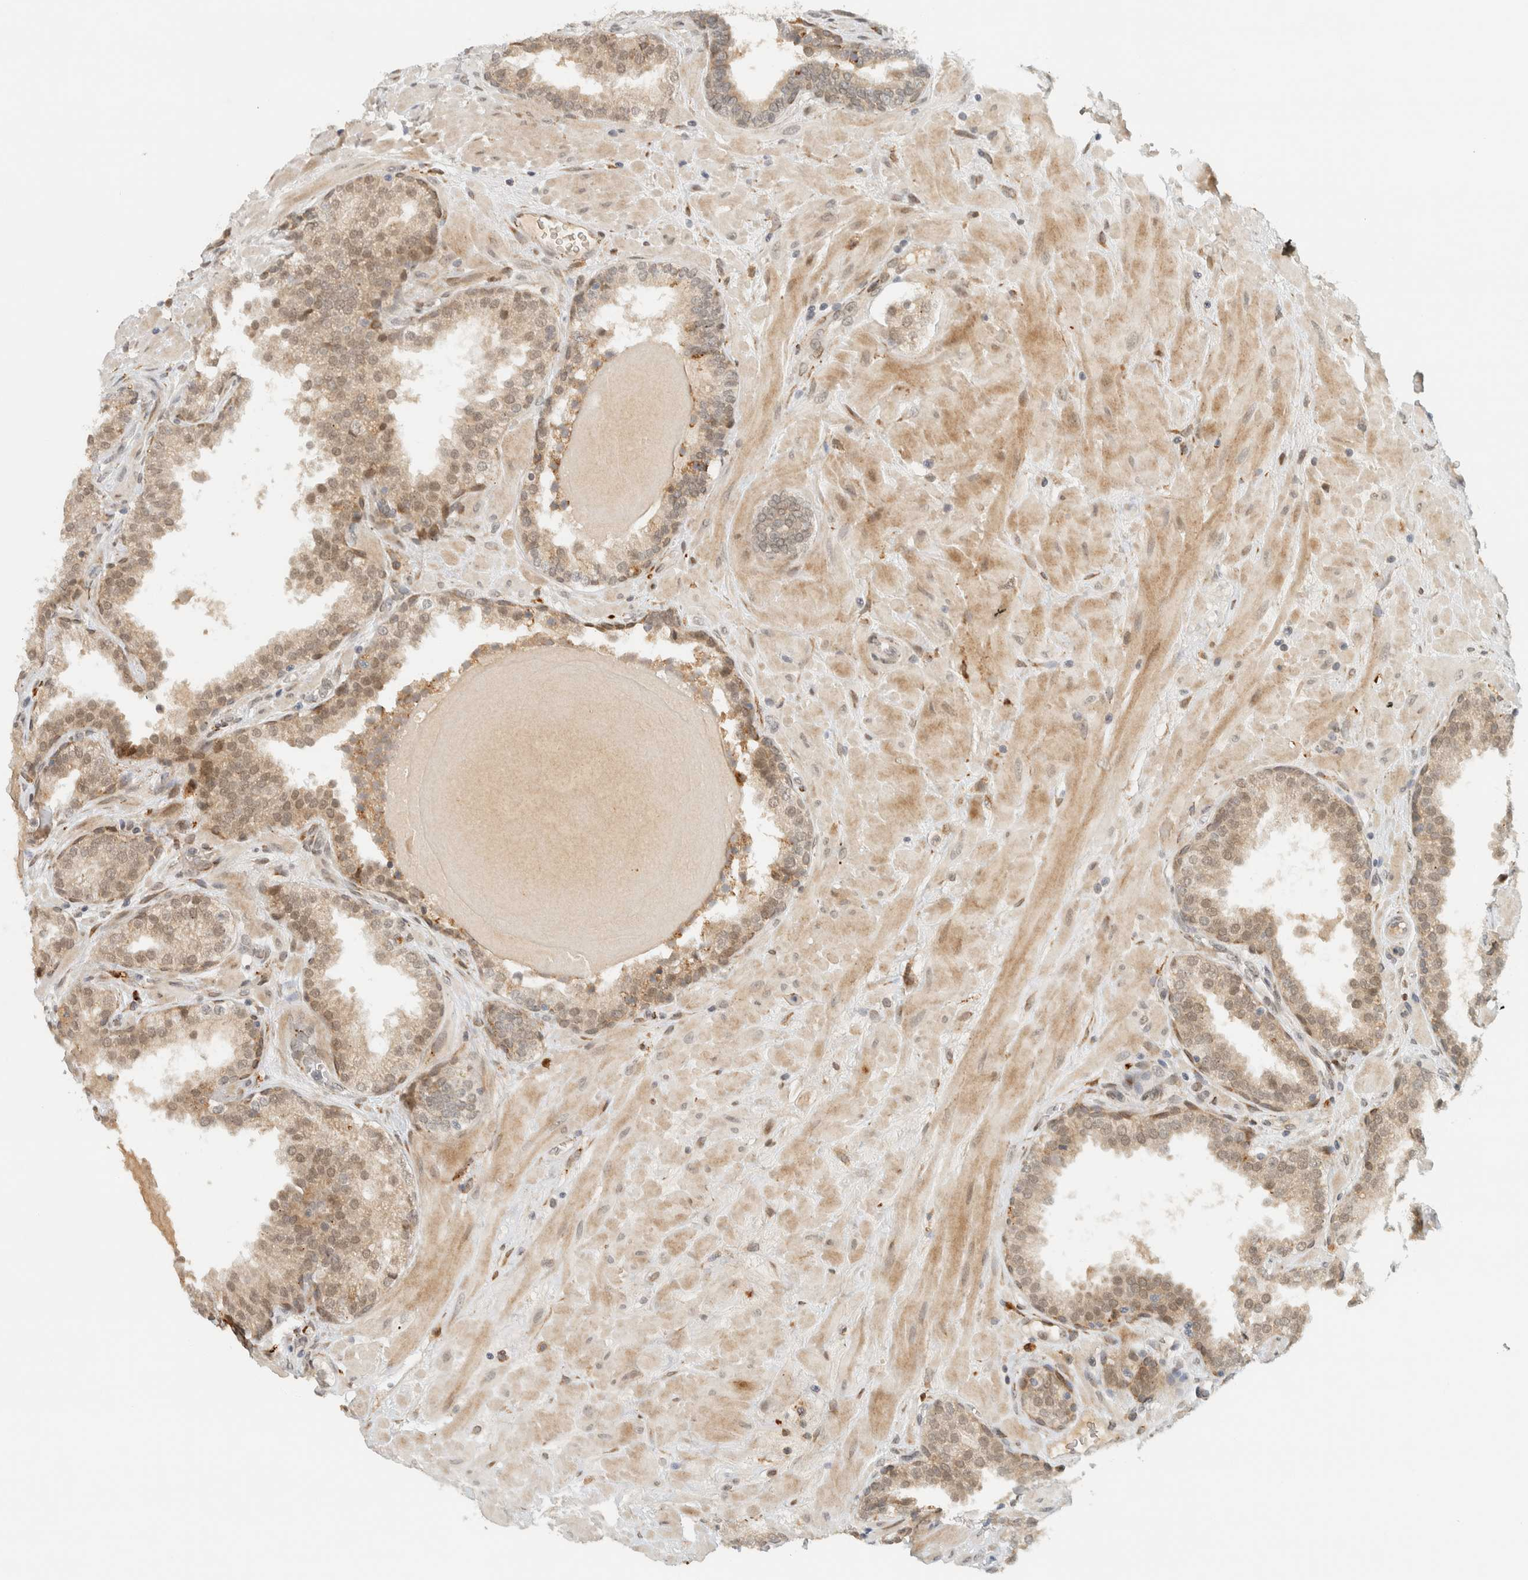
{"staining": {"intensity": "weak", "quantity": "25%-75%", "location": "cytoplasmic/membranous,nuclear"}, "tissue": "prostate", "cell_type": "Glandular cells", "image_type": "normal", "snomed": [{"axis": "morphology", "description": "Normal tissue, NOS"}, {"axis": "topography", "description": "Prostate"}], "caption": "Benign prostate was stained to show a protein in brown. There is low levels of weak cytoplasmic/membranous,nuclear expression in approximately 25%-75% of glandular cells. Nuclei are stained in blue.", "gene": "ITPRID1", "patient": {"sex": "male", "age": 51}}